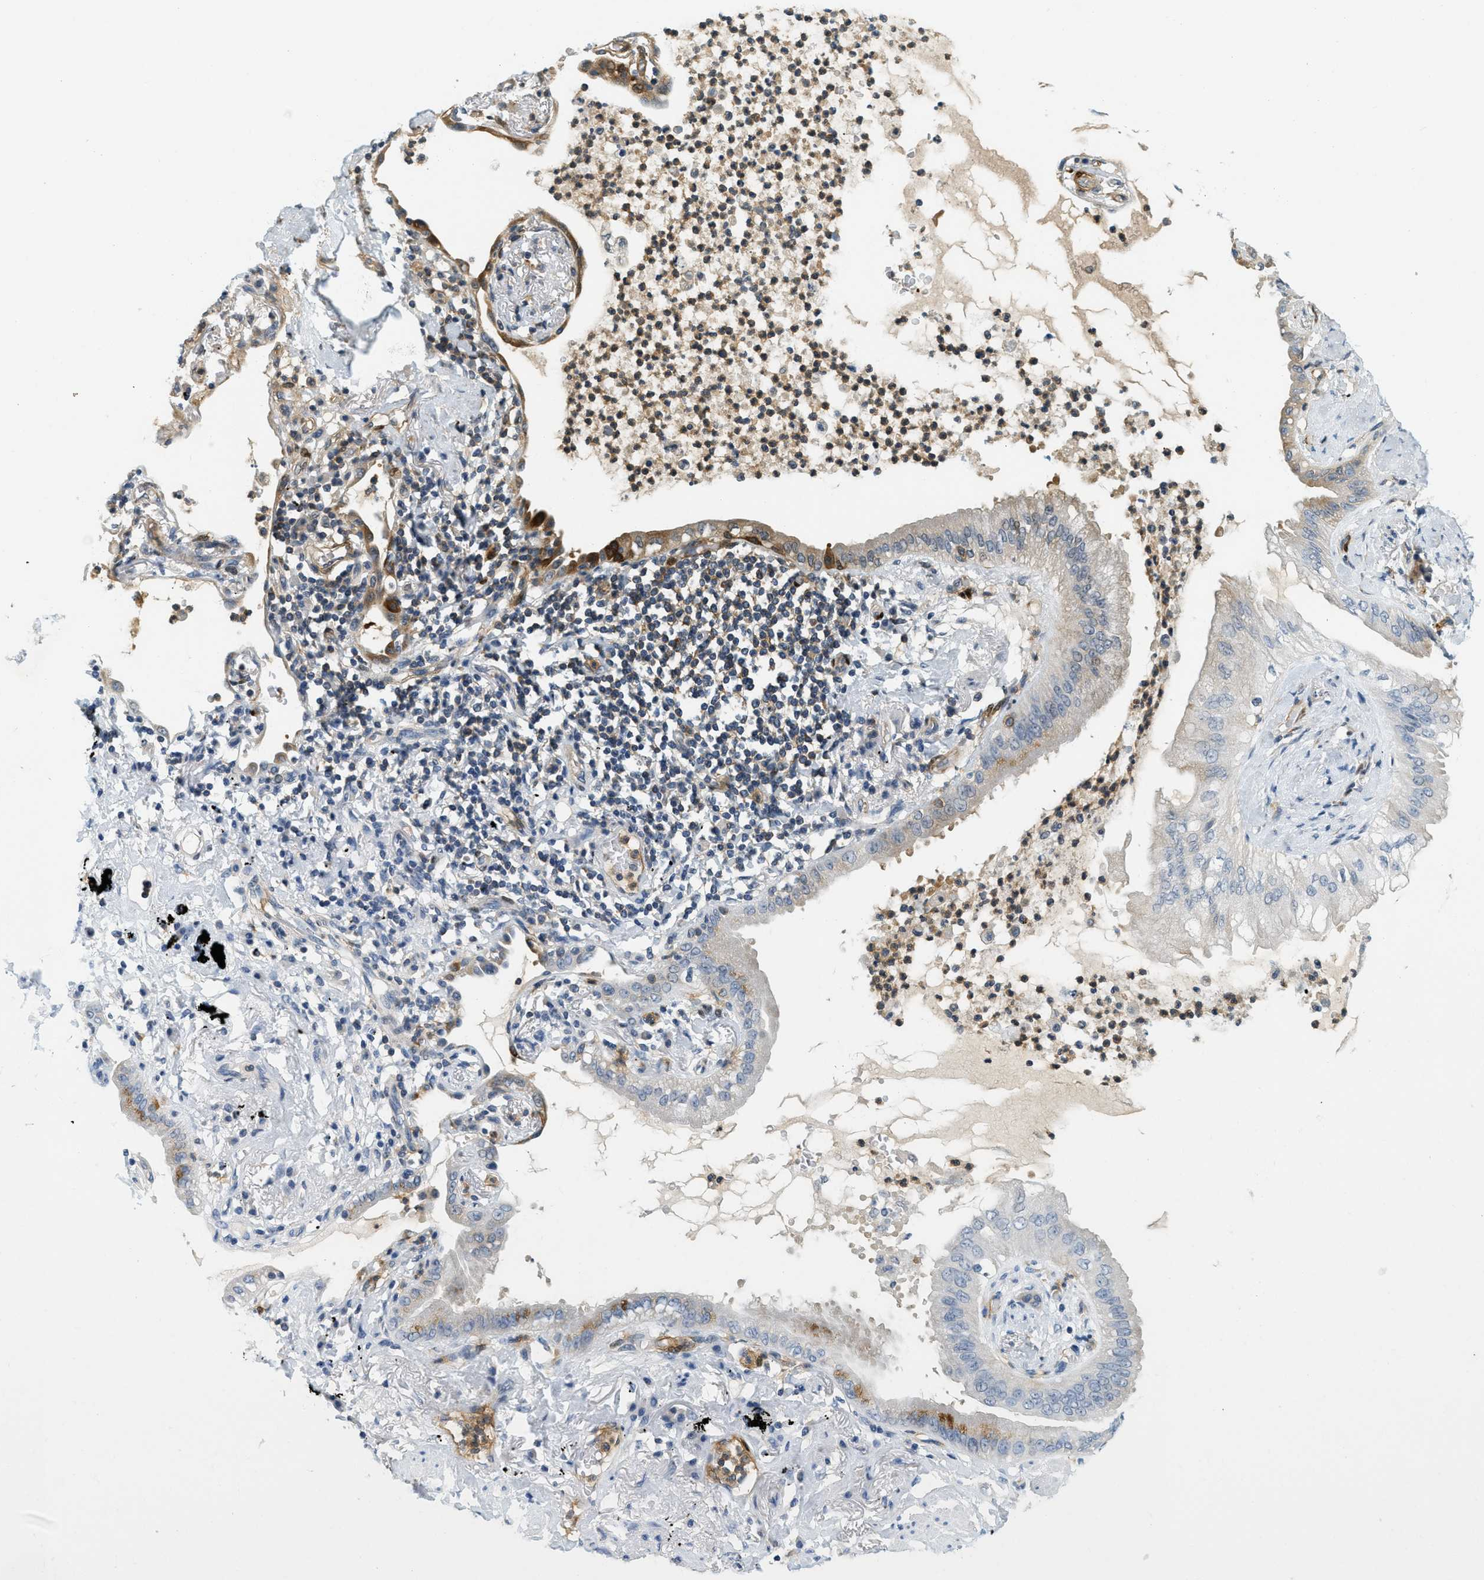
{"staining": {"intensity": "moderate", "quantity": "<25%", "location": "cytoplasmic/membranous"}, "tissue": "lung cancer", "cell_type": "Tumor cells", "image_type": "cancer", "snomed": [{"axis": "morphology", "description": "Normal tissue, NOS"}, {"axis": "morphology", "description": "Adenocarcinoma, NOS"}, {"axis": "topography", "description": "Bronchus"}, {"axis": "topography", "description": "Lung"}], "caption": "Immunohistochemical staining of human lung cancer (adenocarcinoma) exhibits low levels of moderate cytoplasmic/membranous positivity in approximately <25% of tumor cells.", "gene": "RASGRP2", "patient": {"sex": "female", "age": 70}}